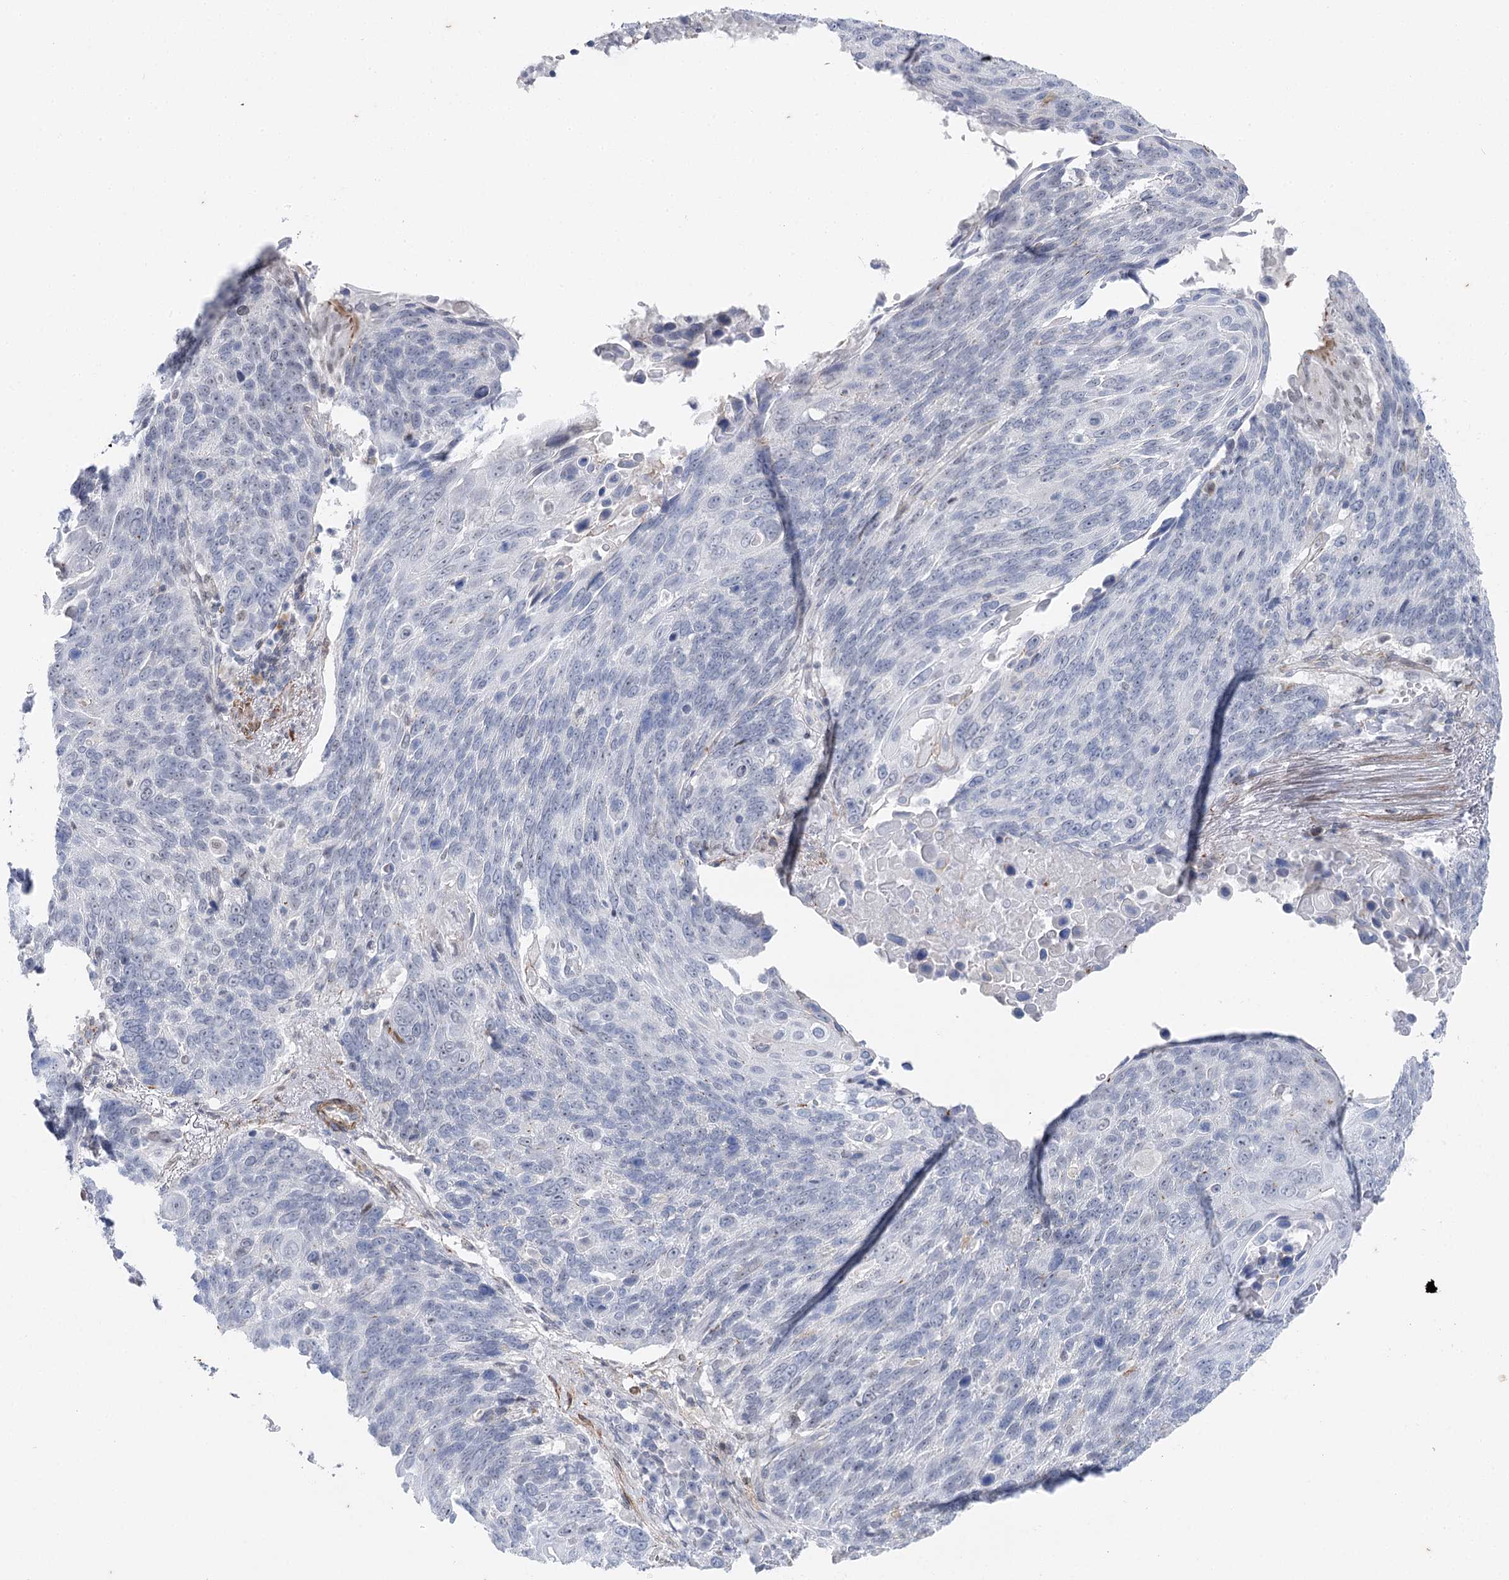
{"staining": {"intensity": "negative", "quantity": "none", "location": "none"}, "tissue": "lung cancer", "cell_type": "Tumor cells", "image_type": "cancer", "snomed": [{"axis": "morphology", "description": "Squamous cell carcinoma, NOS"}, {"axis": "topography", "description": "Lung"}], "caption": "Photomicrograph shows no protein positivity in tumor cells of lung cancer tissue. (Stains: DAB (3,3'-diaminobenzidine) immunohistochemistry (IHC) with hematoxylin counter stain, Microscopy: brightfield microscopy at high magnification).", "gene": "AGXT2", "patient": {"sex": "male", "age": 66}}